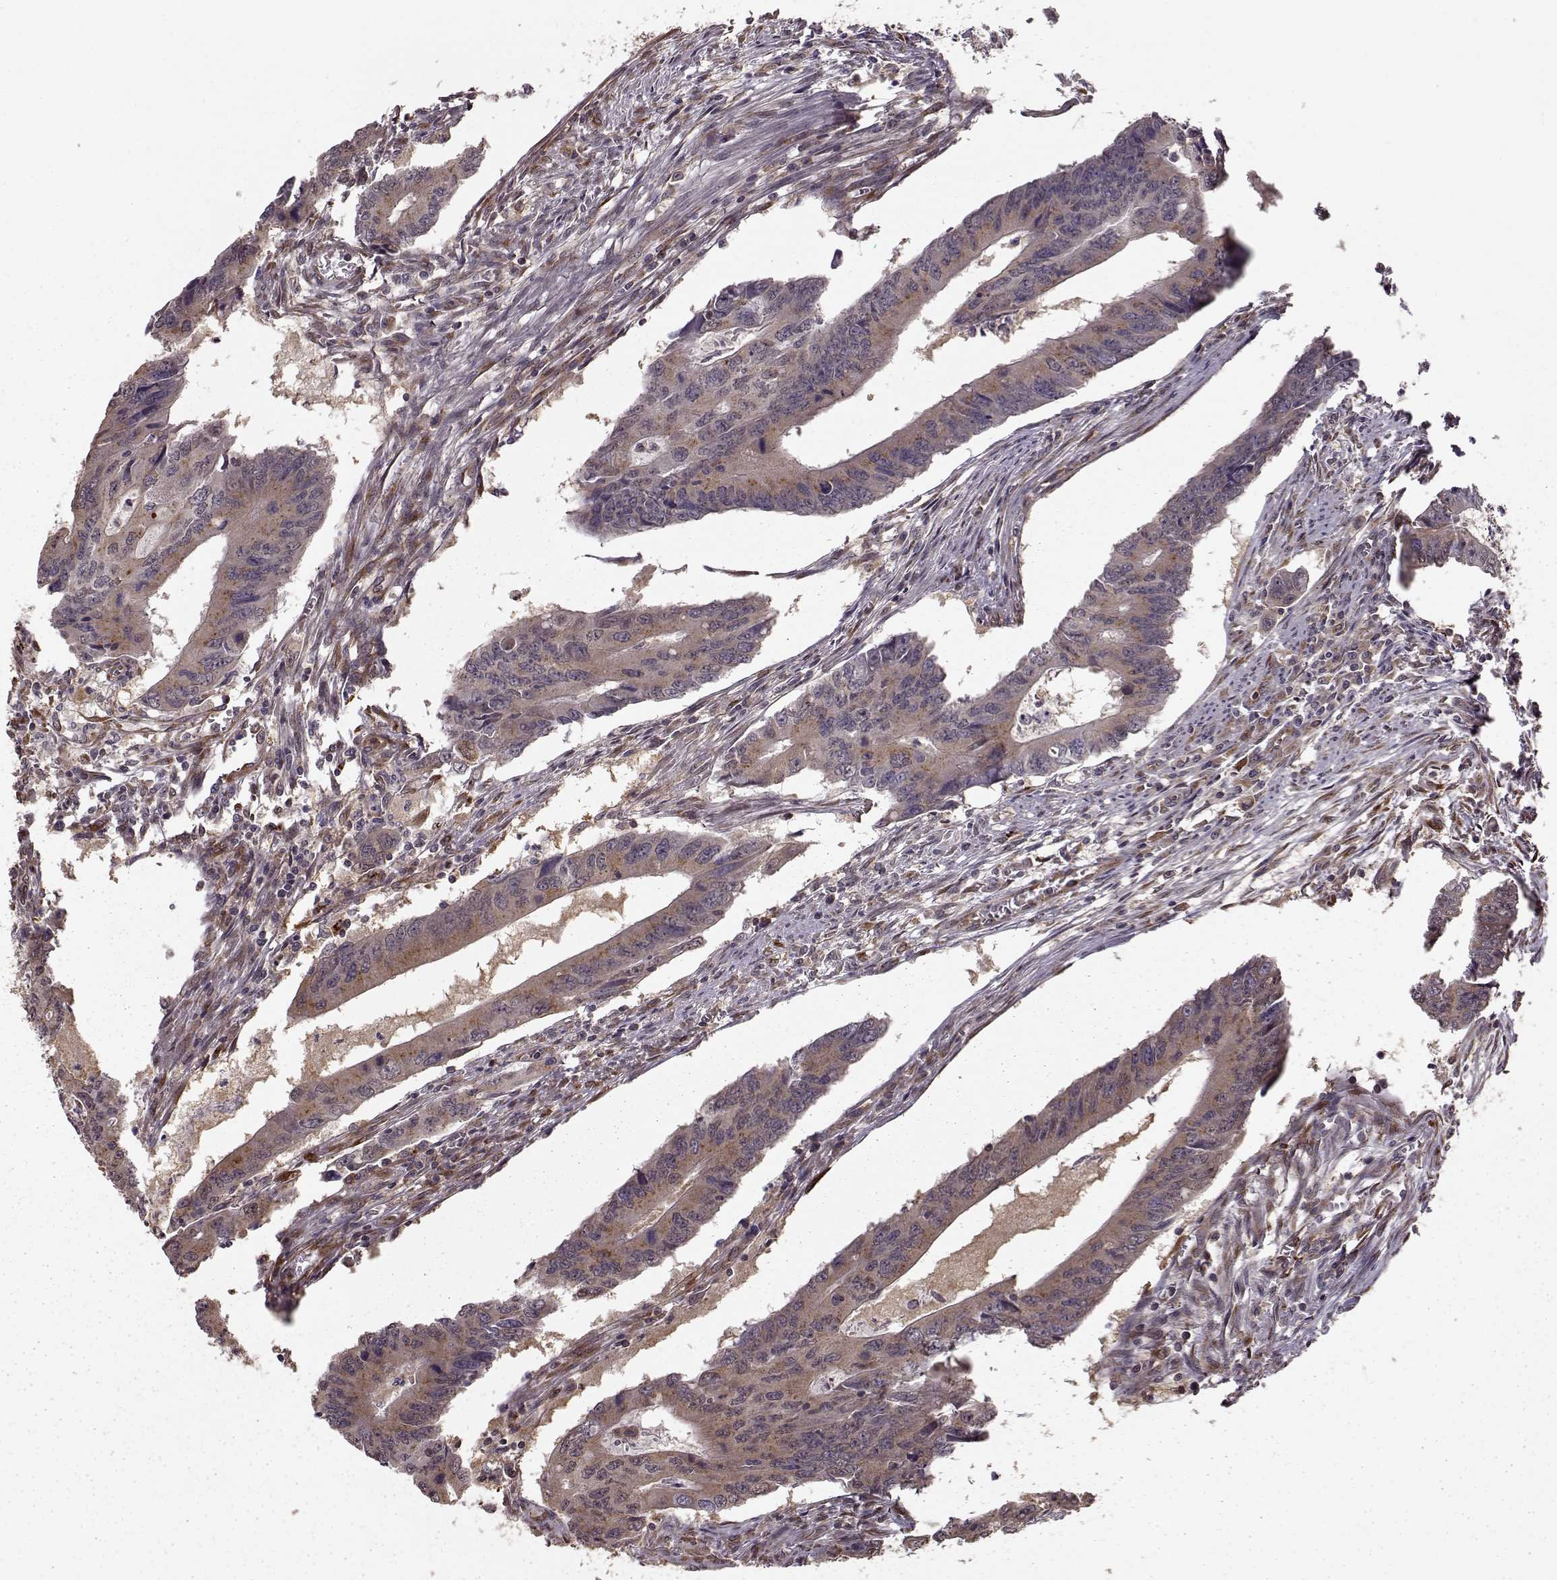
{"staining": {"intensity": "moderate", "quantity": ">75%", "location": "cytoplasmic/membranous"}, "tissue": "colorectal cancer", "cell_type": "Tumor cells", "image_type": "cancer", "snomed": [{"axis": "morphology", "description": "Adenocarcinoma, NOS"}, {"axis": "topography", "description": "Colon"}], "caption": "Immunohistochemical staining of adenocarcinoma (colorectal) displays medium levels of moderate cytoplasmic/membranous expression in approximately >75% of tumor cells.", "gene": "YIPF5", "patient": {"sex": "male", "age": 53}}